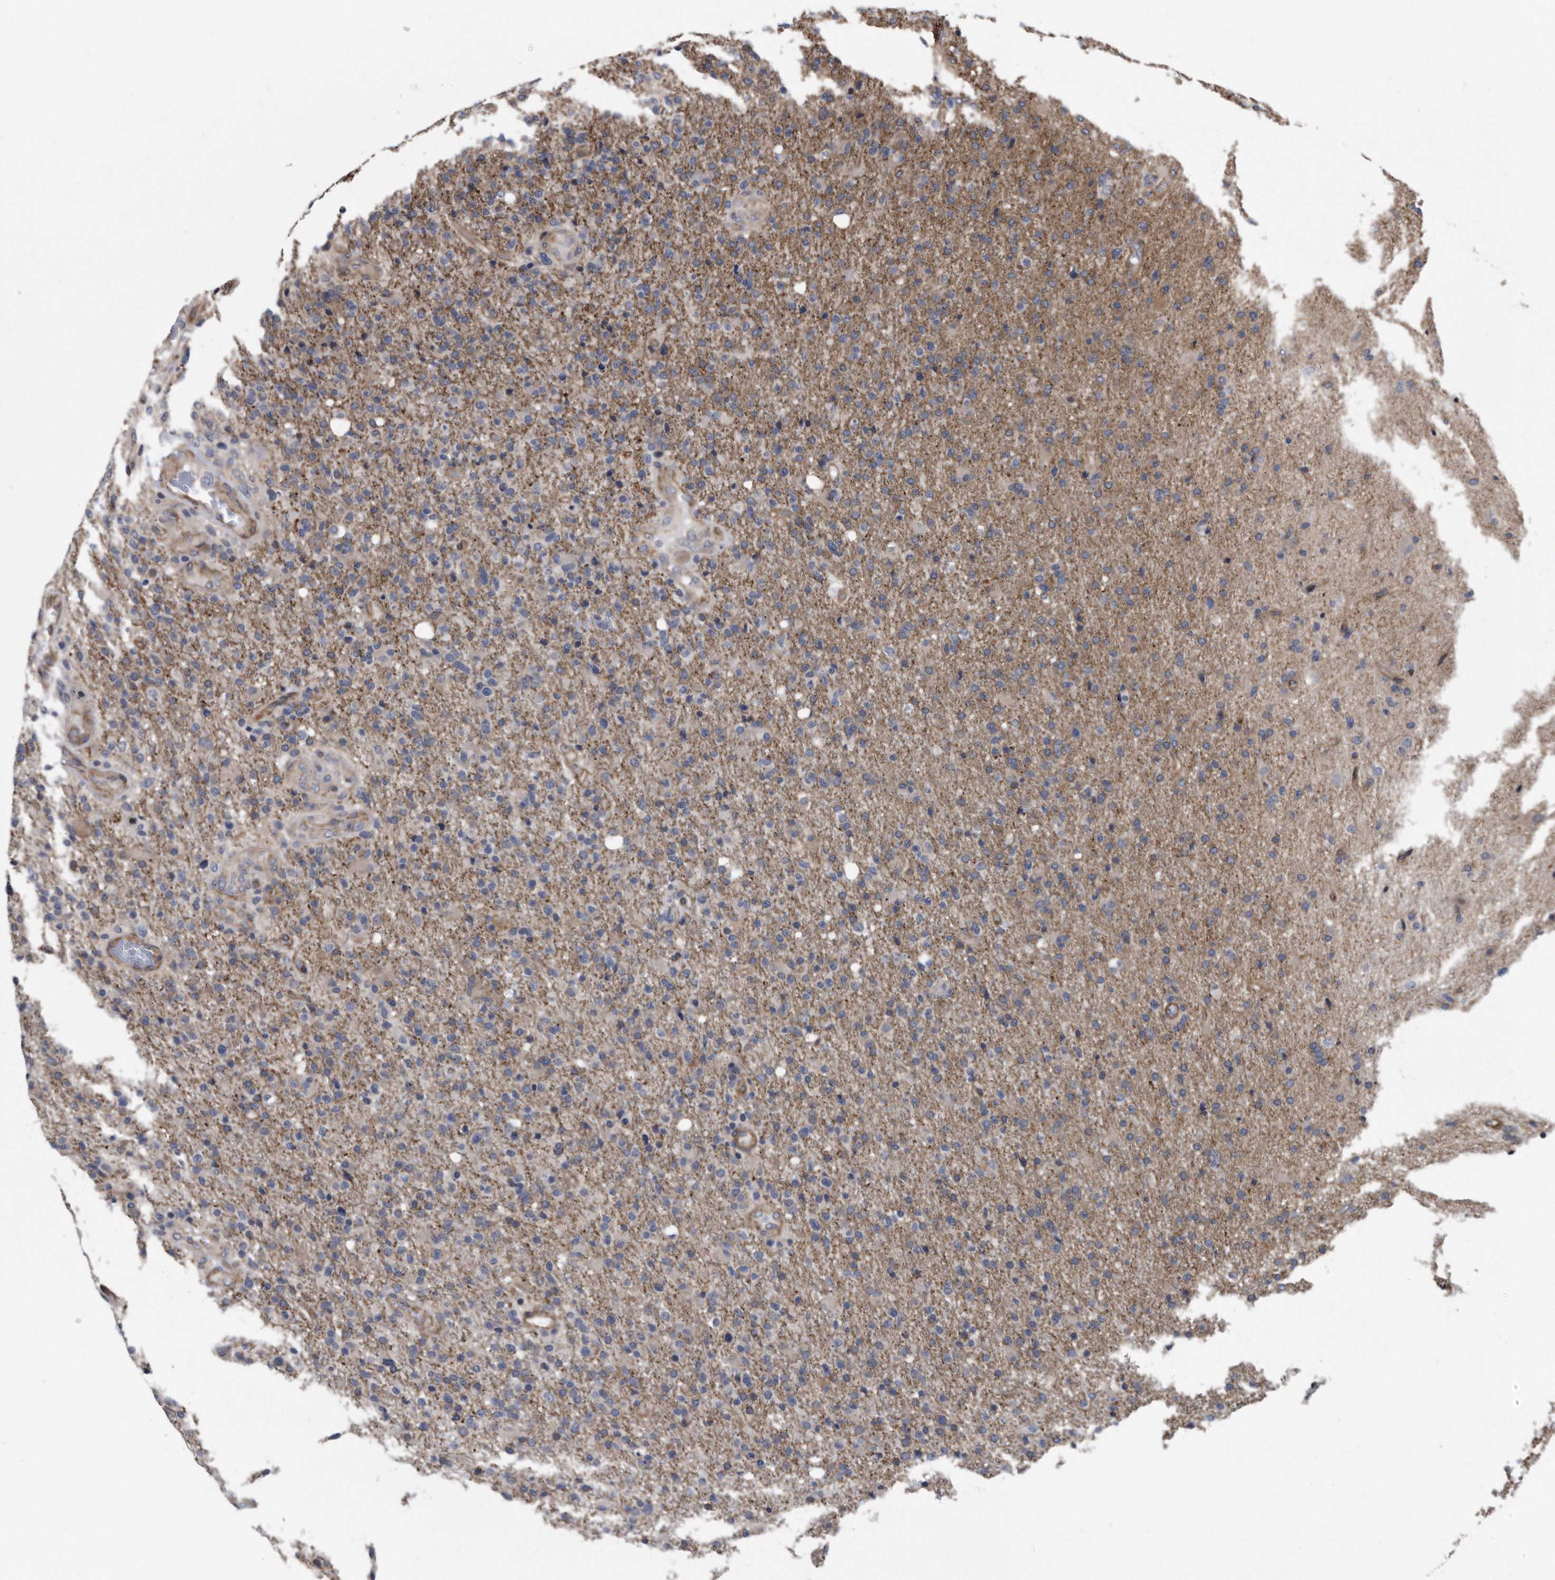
{"staining": {"intensity": "negative", "quantity": "none", "location": "none"}, "tissue": "glioma", "cell_type": "Tumor cells", "image_type": "cancer", "snomed": [{"axis": "morphology", "description": "Glioma, malignant, High grade"}, {"axis": "topography", "description": "Brain"}], "caption": "Glioma was stained to show a protein in brown. There is no significant staining in tumor cells.", "gene": "ARMCX1", "patient": {"sex": "male", "age": 72}}